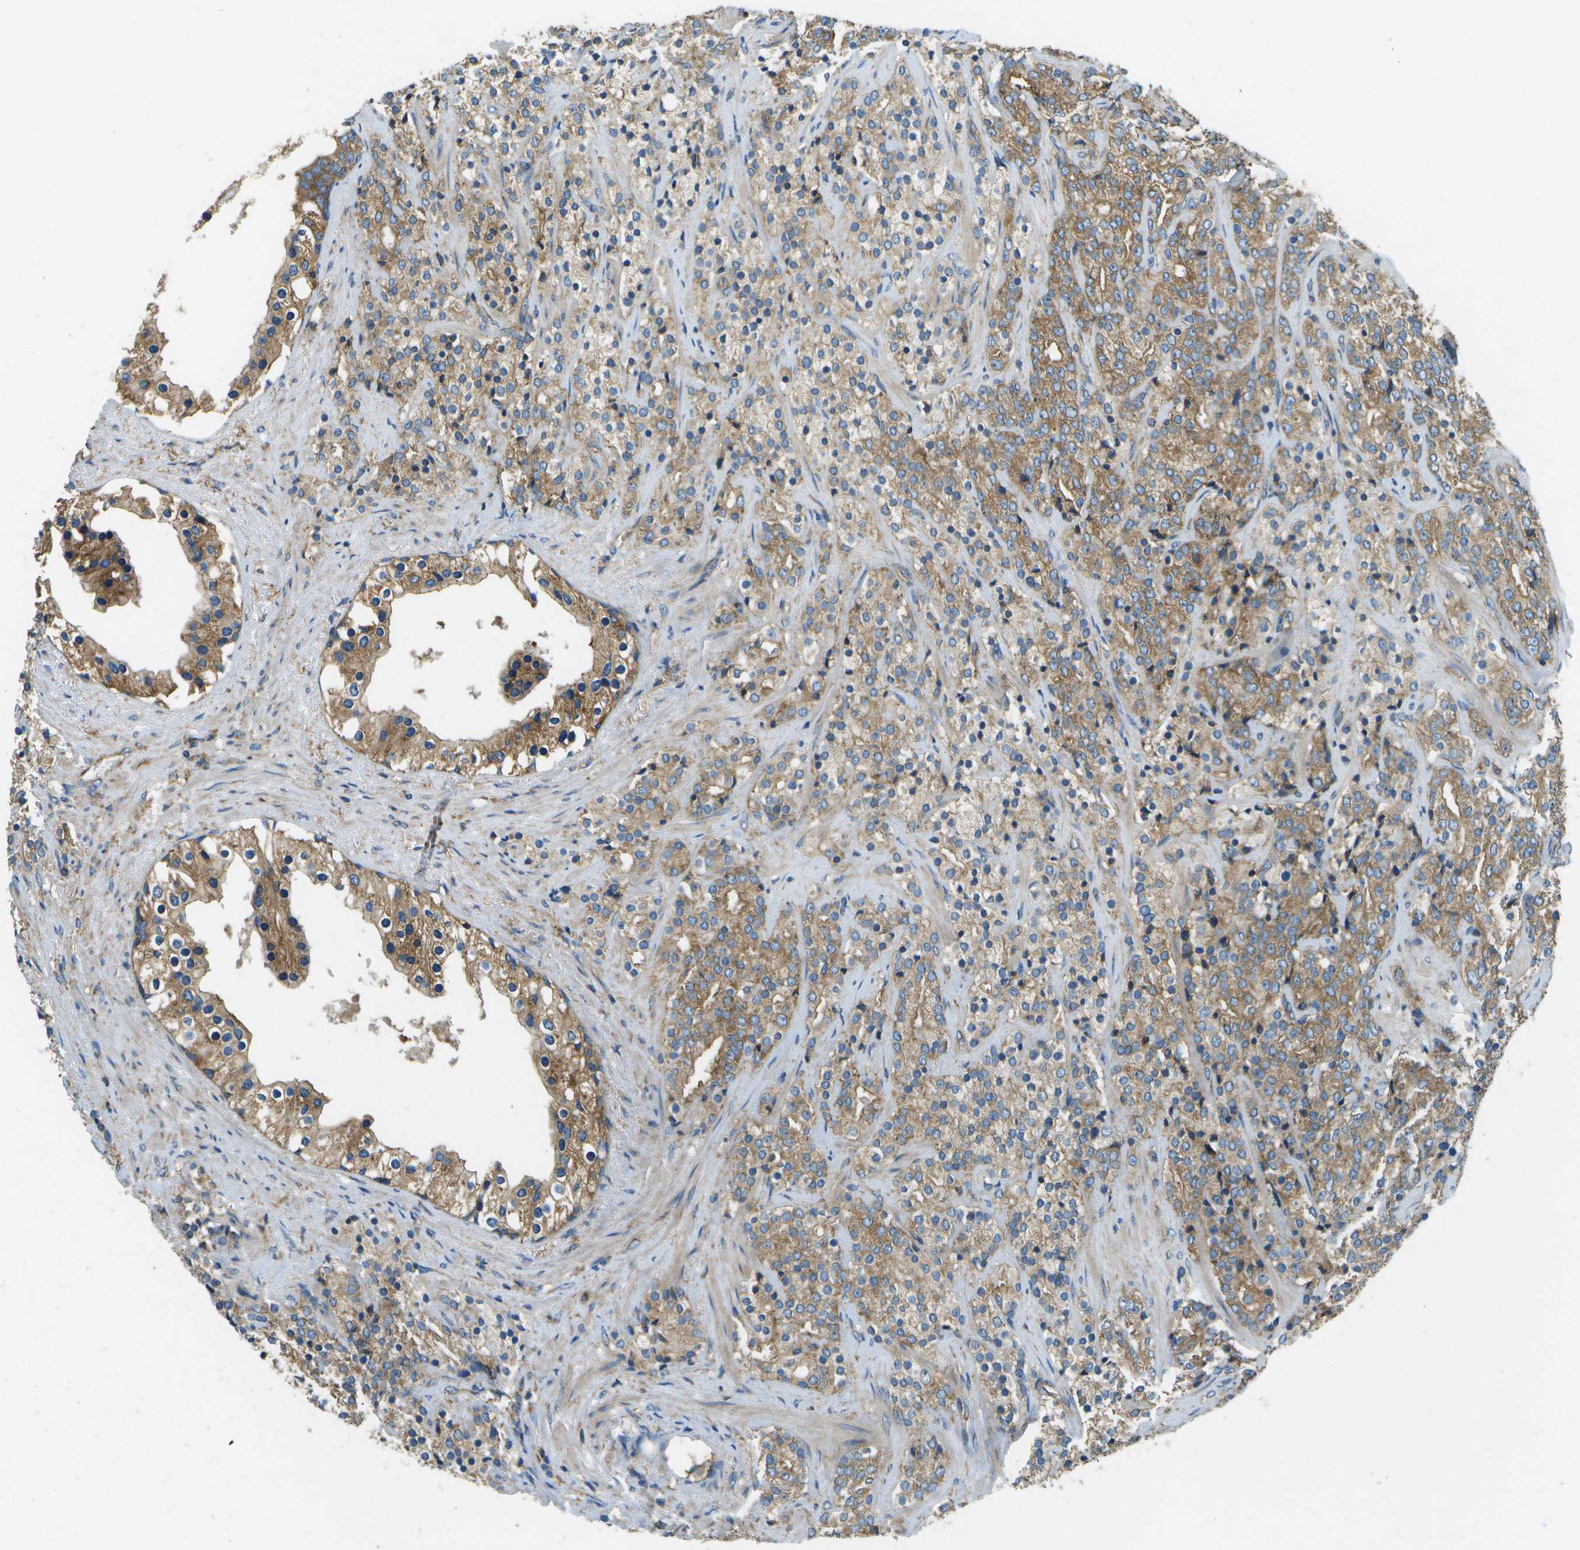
{"staining": {"intensity": "moderate", "quantity": ">75%", "location": "cytoplasmic/membranous"}, "tissue": "prostate cancer", "cell_type": "Tumor cells", "image_type": "cancer", "snomed": [{"axis": "morphology", "description": "Adenocarcinoma, High grade"}, {"axis": "topography", "description": "Prostate"}], "caption": "Tumor cells display medium levels of moderate cytoplasmic/membranous staining in approximately >75% of cells in human high-grade adenocarcinoma (prostate).", "gene": "CLTC", "patient": {"sex": "male", "age": 71}}